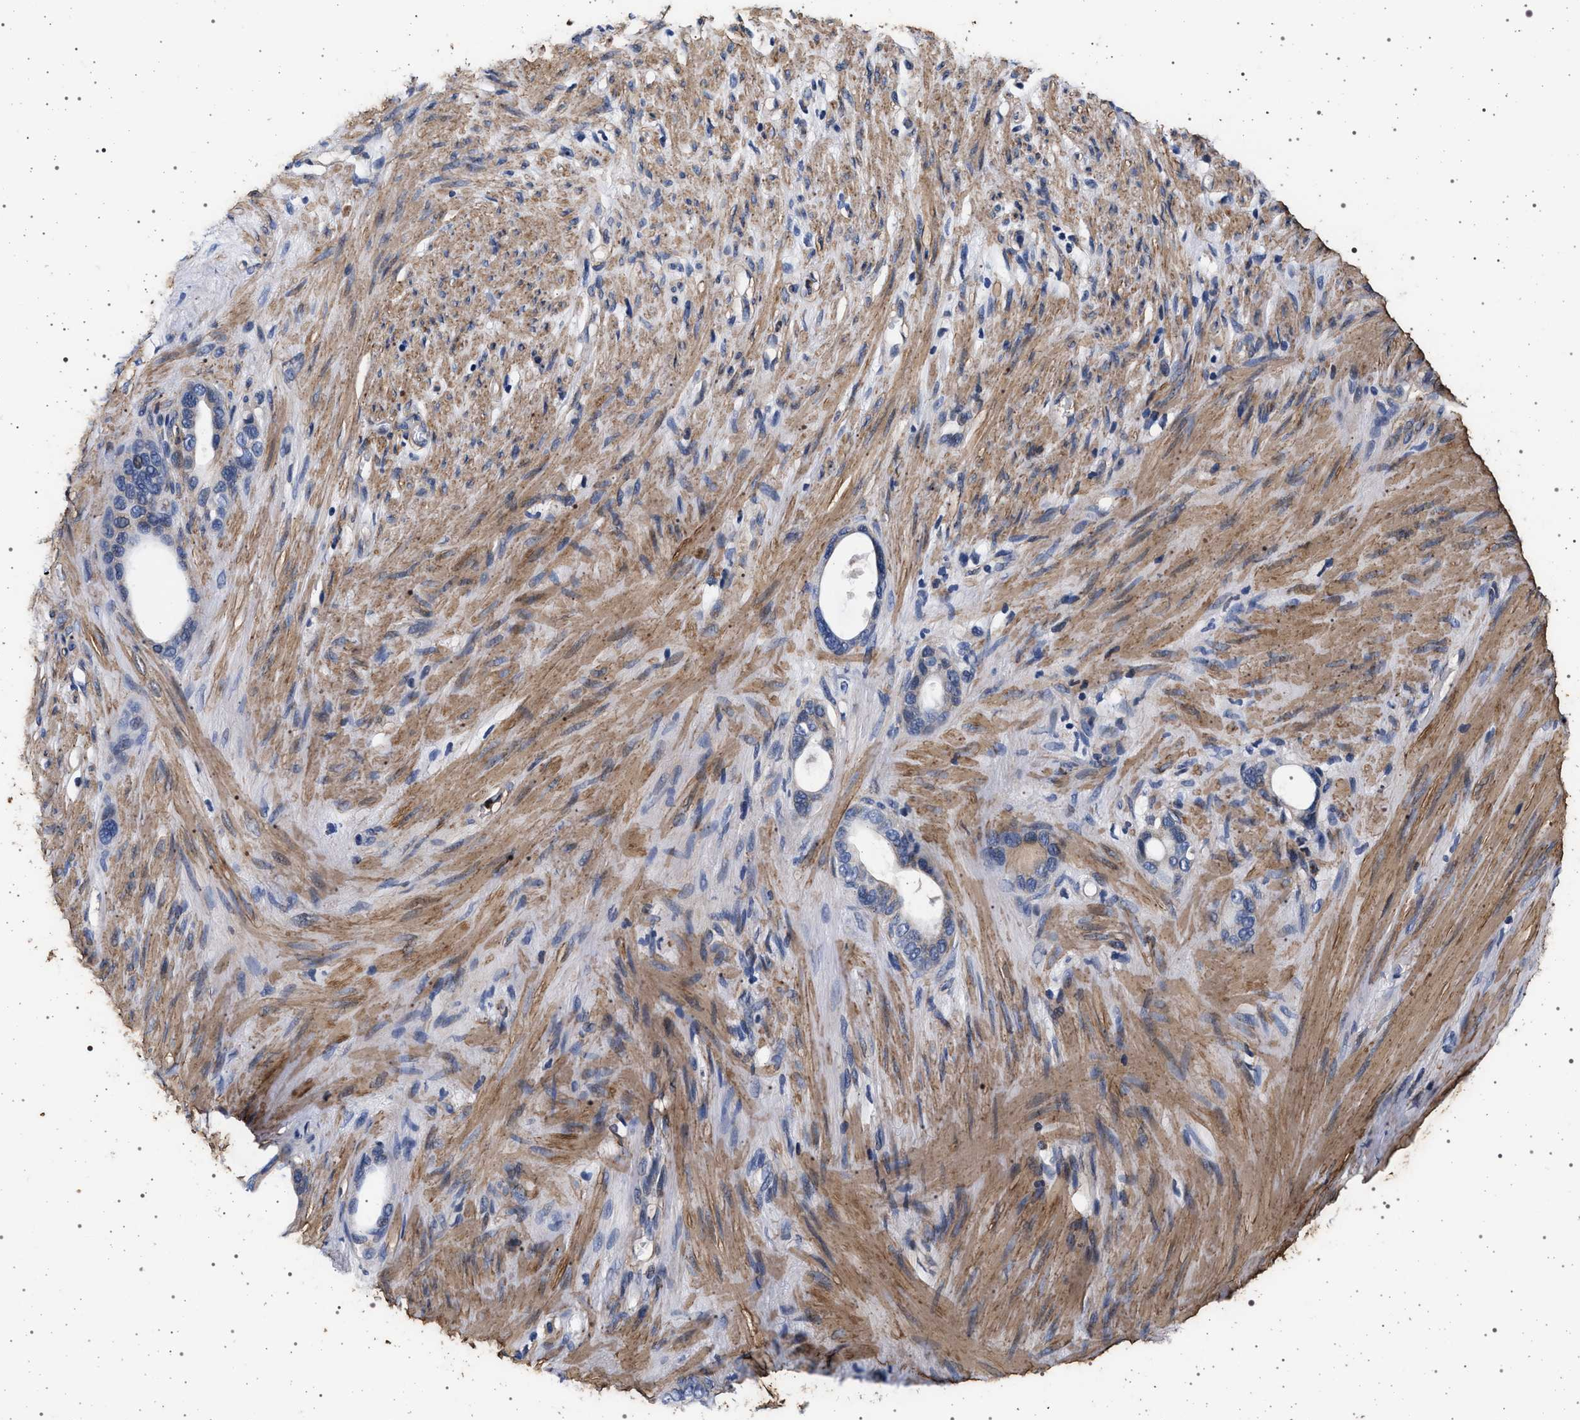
{"staining": {"intensity": "negative", "quantity": "none", "location": "none"}, "tissue": "stomach cancer", "cell_type": "Tumor cells", "image_type": "cancer", "snomed": [{"axis": "morphology", "description": "Adenocarcinoma, NOS"}, {"axis": "topography", "description": "Stomach"}], "caption": "Immunohistochemical staining of human stomach adenocarcinoma demonstrates no significant expression in tumor cells.", "gene": "KCNK6", "patient": {"sex": "female", "age": 75}}